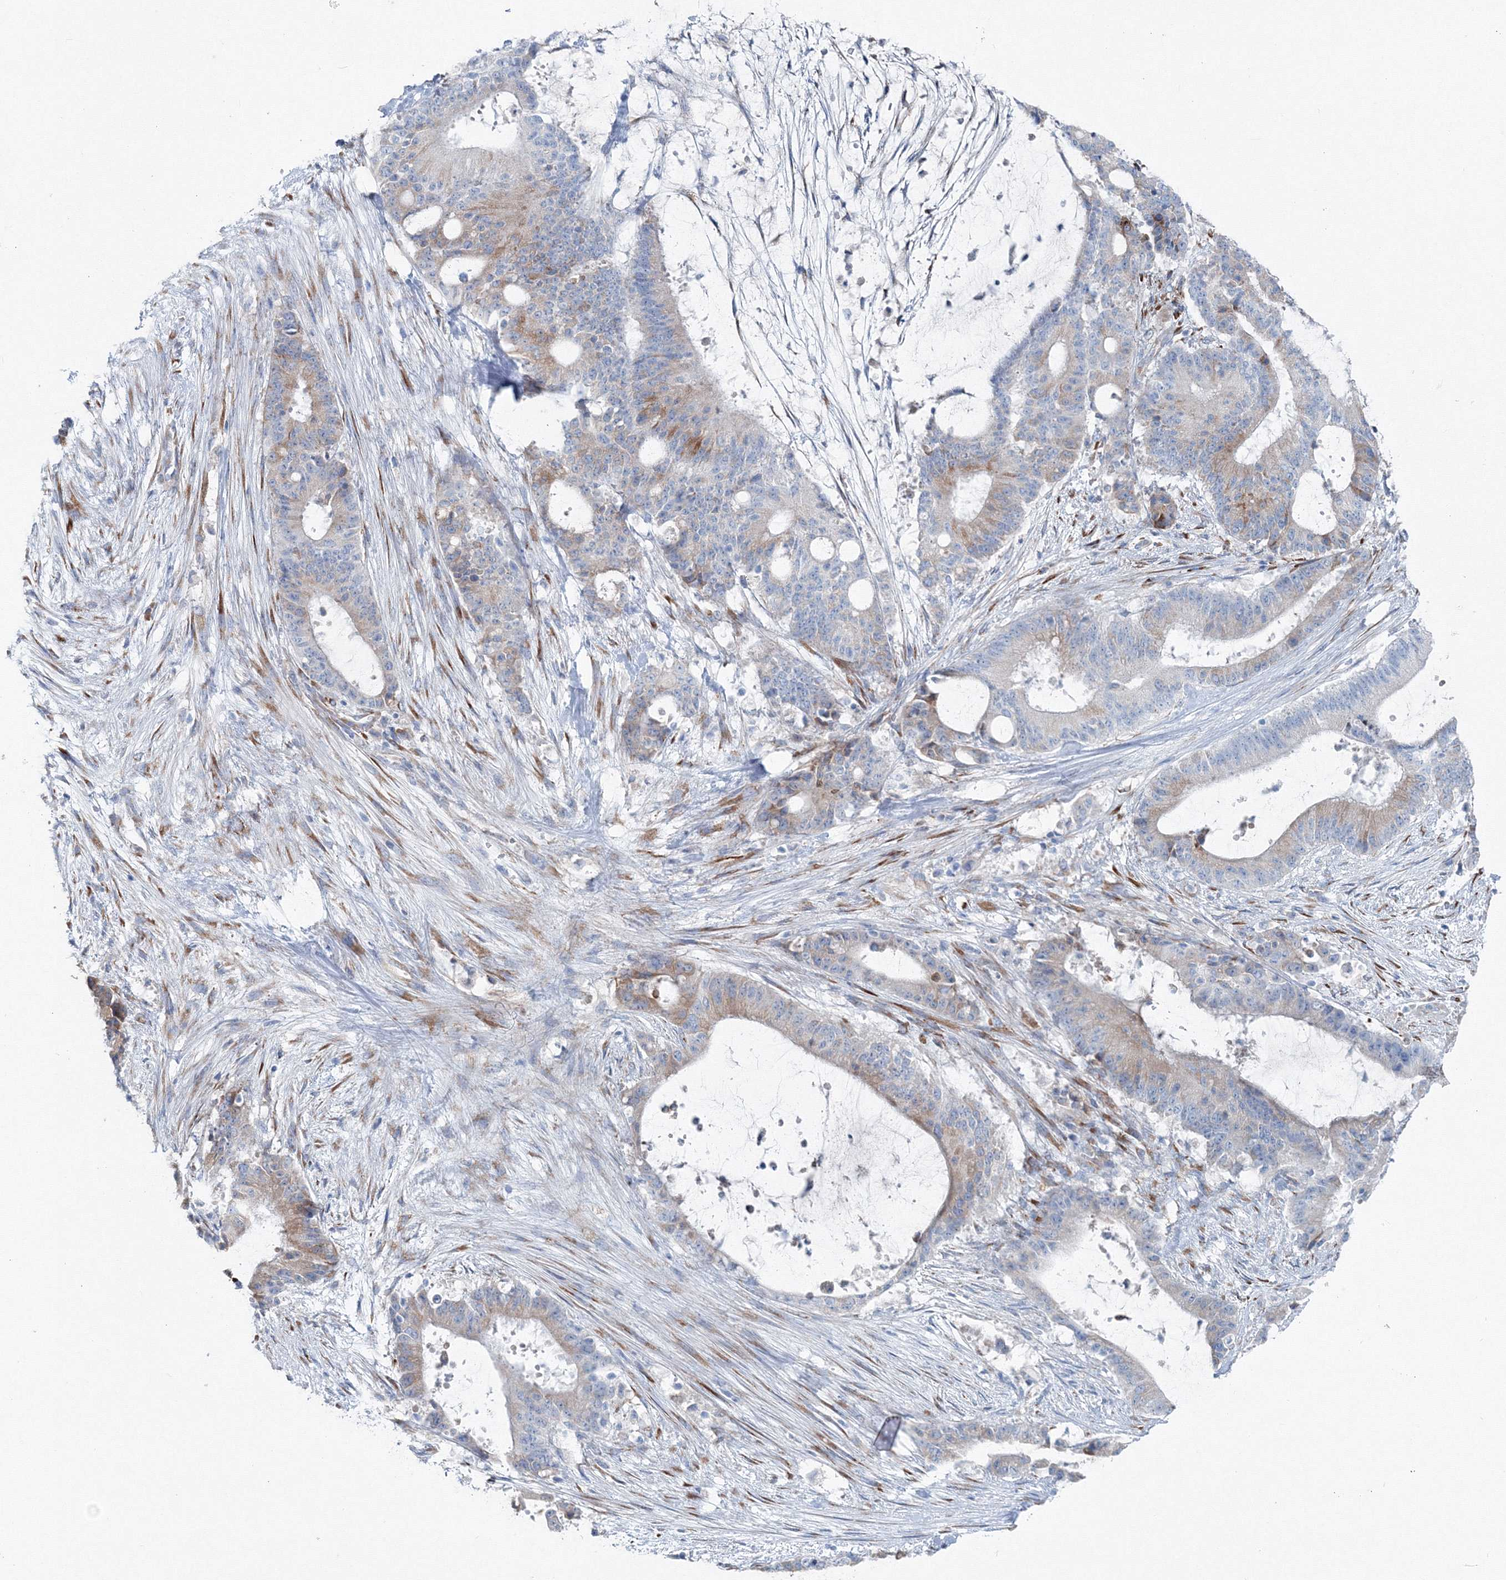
{"staining": {"intensity": "weak", "quantity": "<25%", "location": "cytoplasmic/membranous"}, "tissue": "liver cancer", "cell_type": "Tumor cells", "image_type": "cancer", "snomed": [{"axis": "morphology", "description": "Normal tissue, NOS"}, {"axis": "morphology", "description": "Cholangiocarcinoma"}, {"axis": "topography", "description": "Liver"}, {"axis": "topography", "description": "Peripheral nerve tissue"}], "caption": "There is no significant staining in tumor cells of liver cholangiocarcinoma.", "gene": "RCN1", "patient": {"sex": "female", "age": 73}}